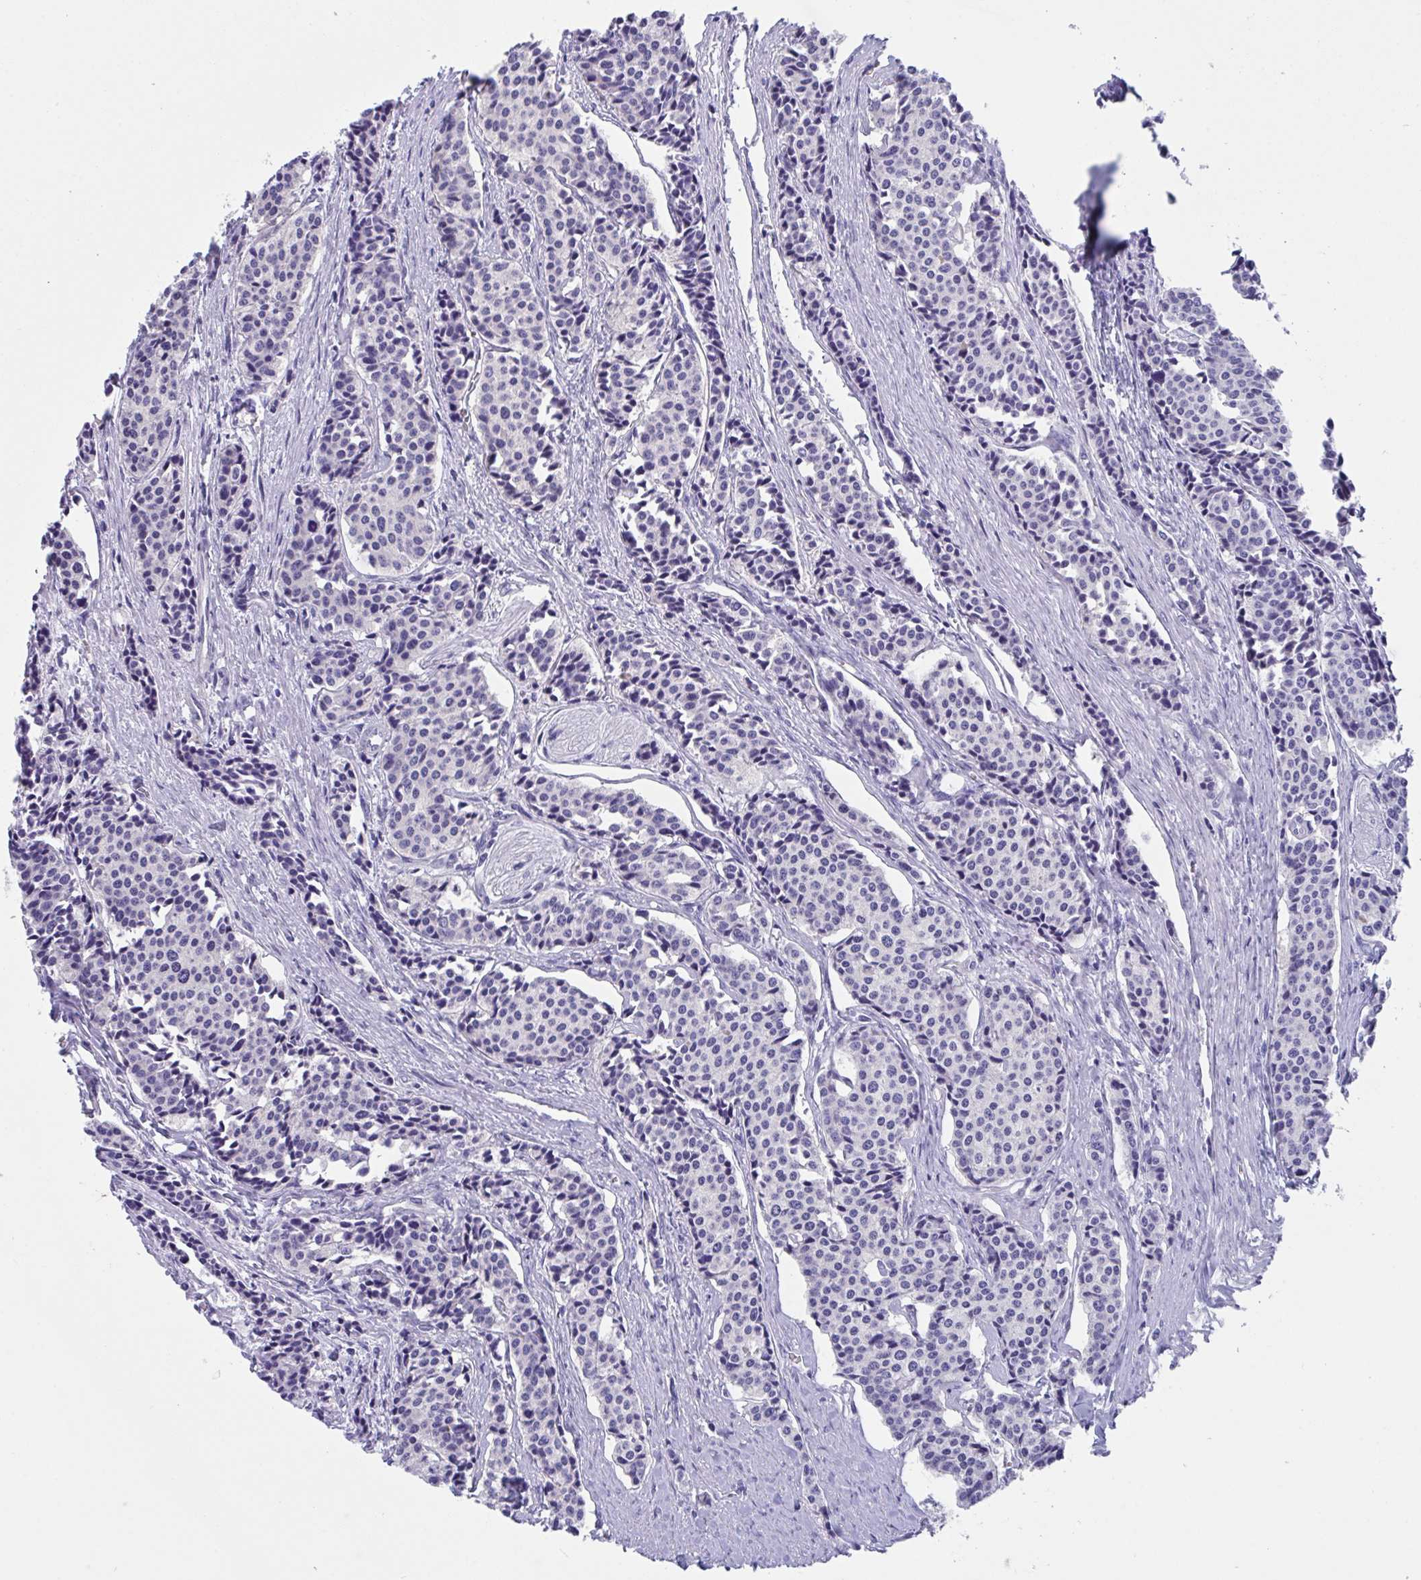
{"staining": {"intensity": "negative", "quantity": "none", "location": "none"}, "tissue": "carcinoid", "cell_type": "Tumor cells", "image_type": "cancer", "snomed": [{"axis": "morphology", "description": "Carcinoid, malignant, NOS"}, {"axis": "topography", "description": "Small intestine"}], "caption": "IHC of carcinoid demonstrates no positivity in tumor cells. The staining was performed using DAB to visualize the protein expression in brown, while the nuclei were stained in blue with hematoxylin (Magnification: 20x).", "gene": "TTC30B", "patient": {"sex": "male", "age": 73}}